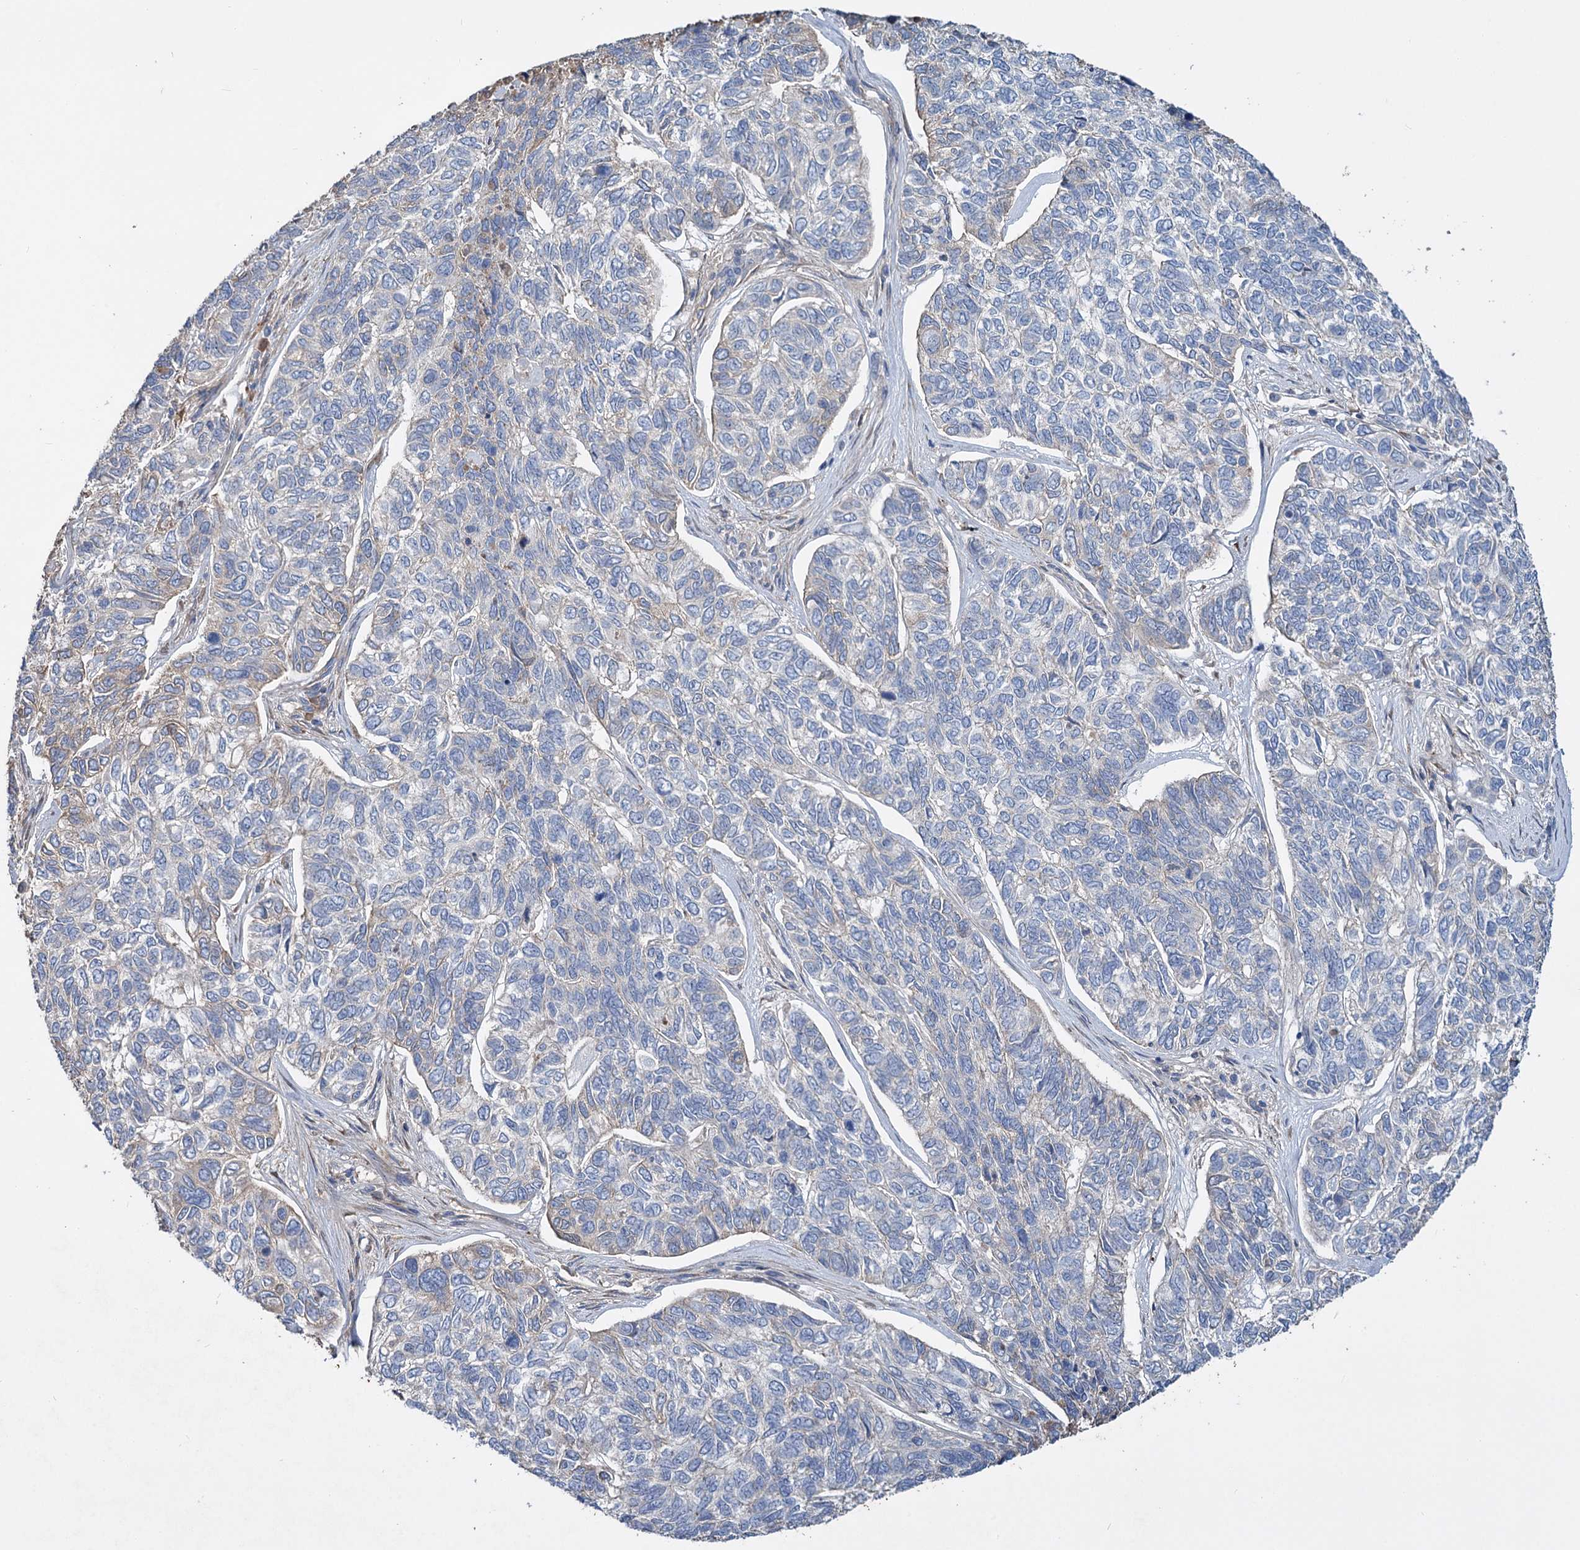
{"staining": {"intensity": "negative", "quantity": "none", "location": "none"}, "tissue": "skin cancer", "cell_type": "Tumor cells", "image_type": "cancer", "snomed": [{"axis": "morphology", "description": "Basal cell carcinoma"}, {"axis": "topography", "description": "Skin"}], "caption": "An immunohistochemistry (IHC) image of basal cell carcinoma (skin) is shown. There is no staining in tumor cells of basal cell carcinoma (skin).", "gene": "URAD", "patient": {"sex": "female", "age": 65}}